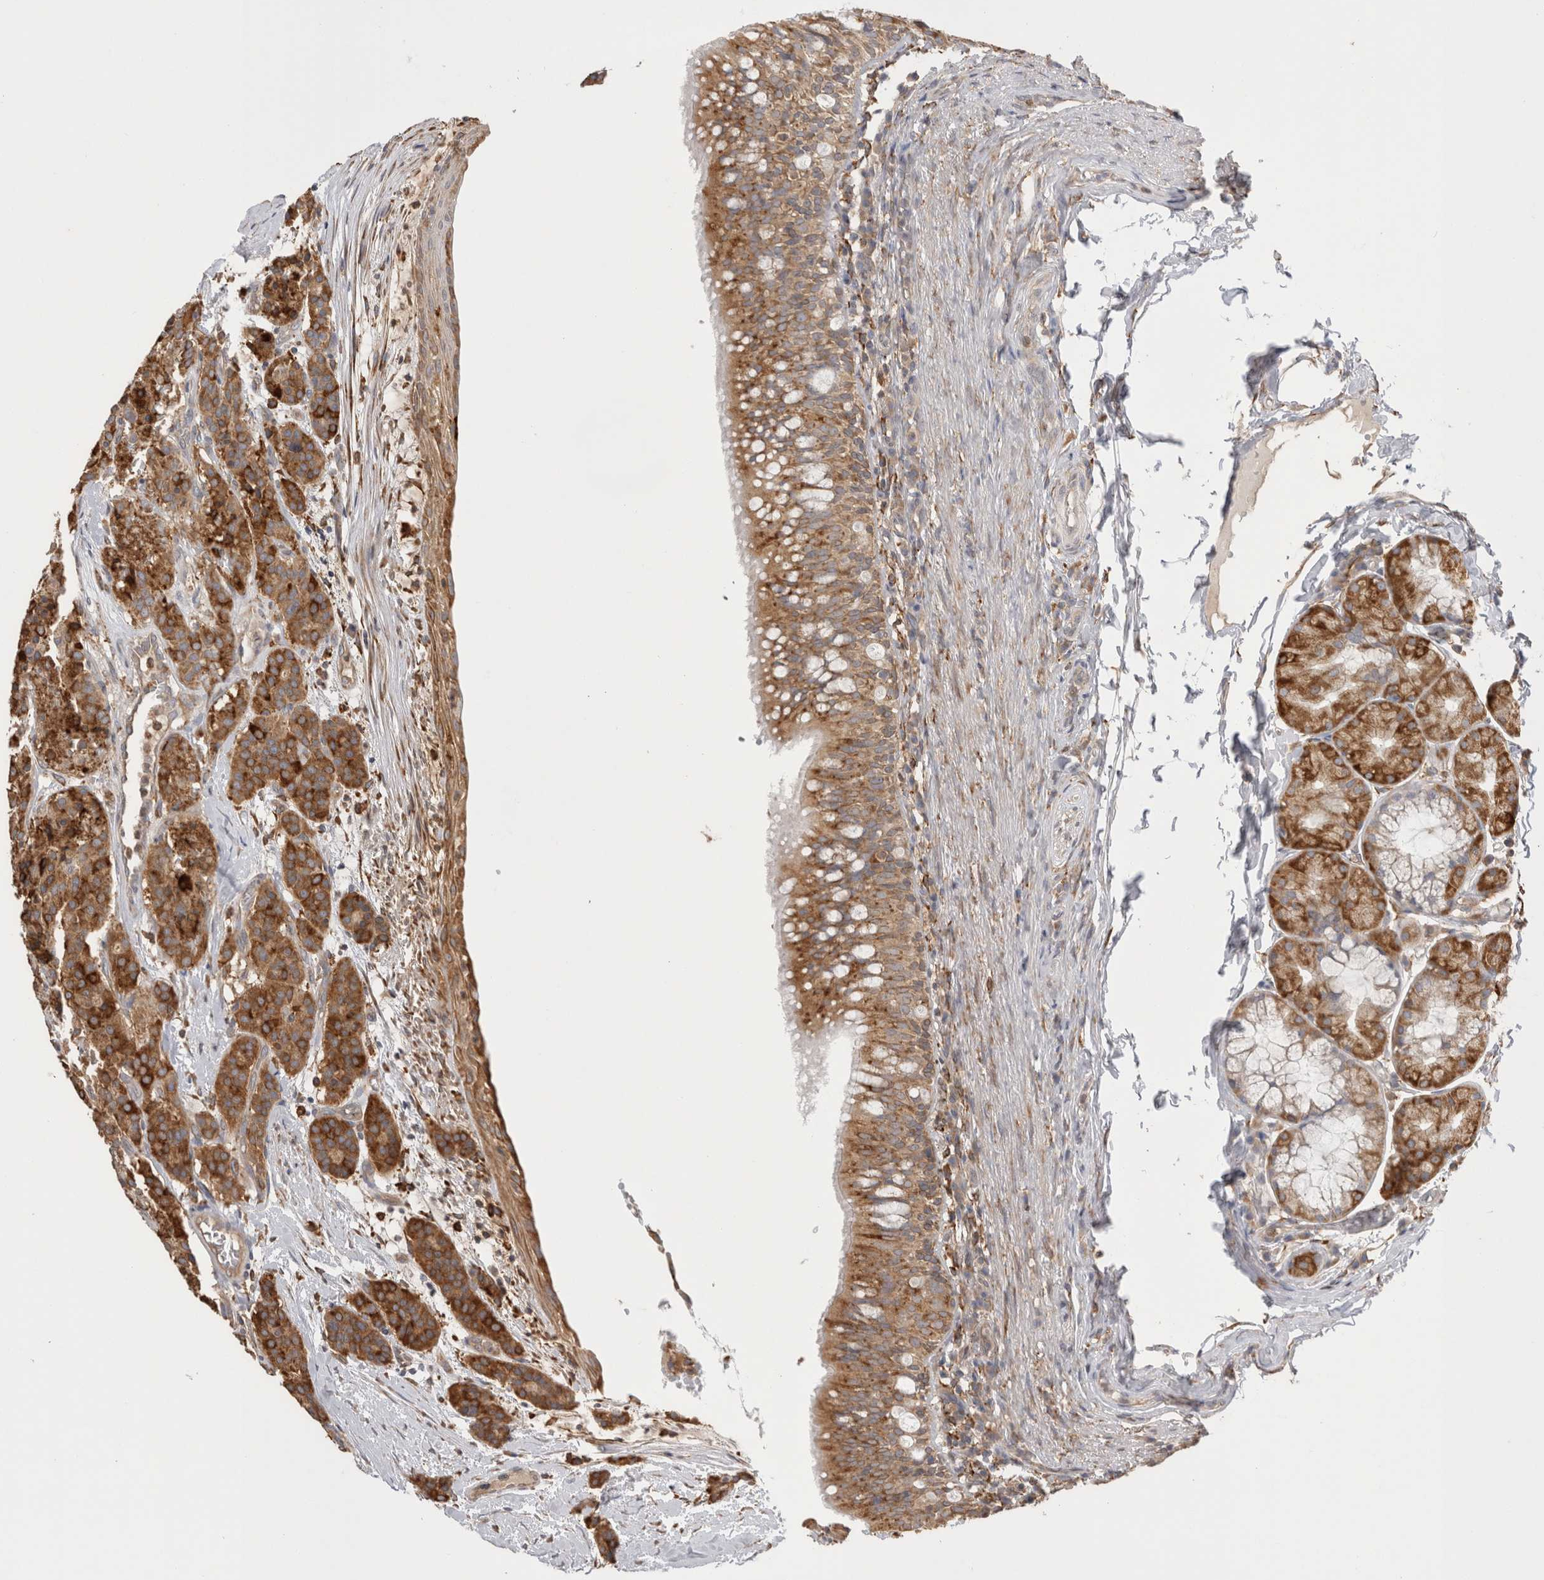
{"staining": {"intensity": "strong", "quantity": ">75%", "location": "cytoplasmic/membranous"}, "tissue": "carcinoid", "cell_type": "Tumor cells", "image_type": "cancer", "snomed": [{"axis": "morphology", "description": "Carcinoid, malignant, NOS"}, {"axis": "topography", "description": "Lung"}], "caption": "Tumor cells display strong cytoplasmic/membranous staining in about >75% of cells in carcinoid.", "gene": "LRPAP1", "patient": {"sex": "male", "age": 30}}